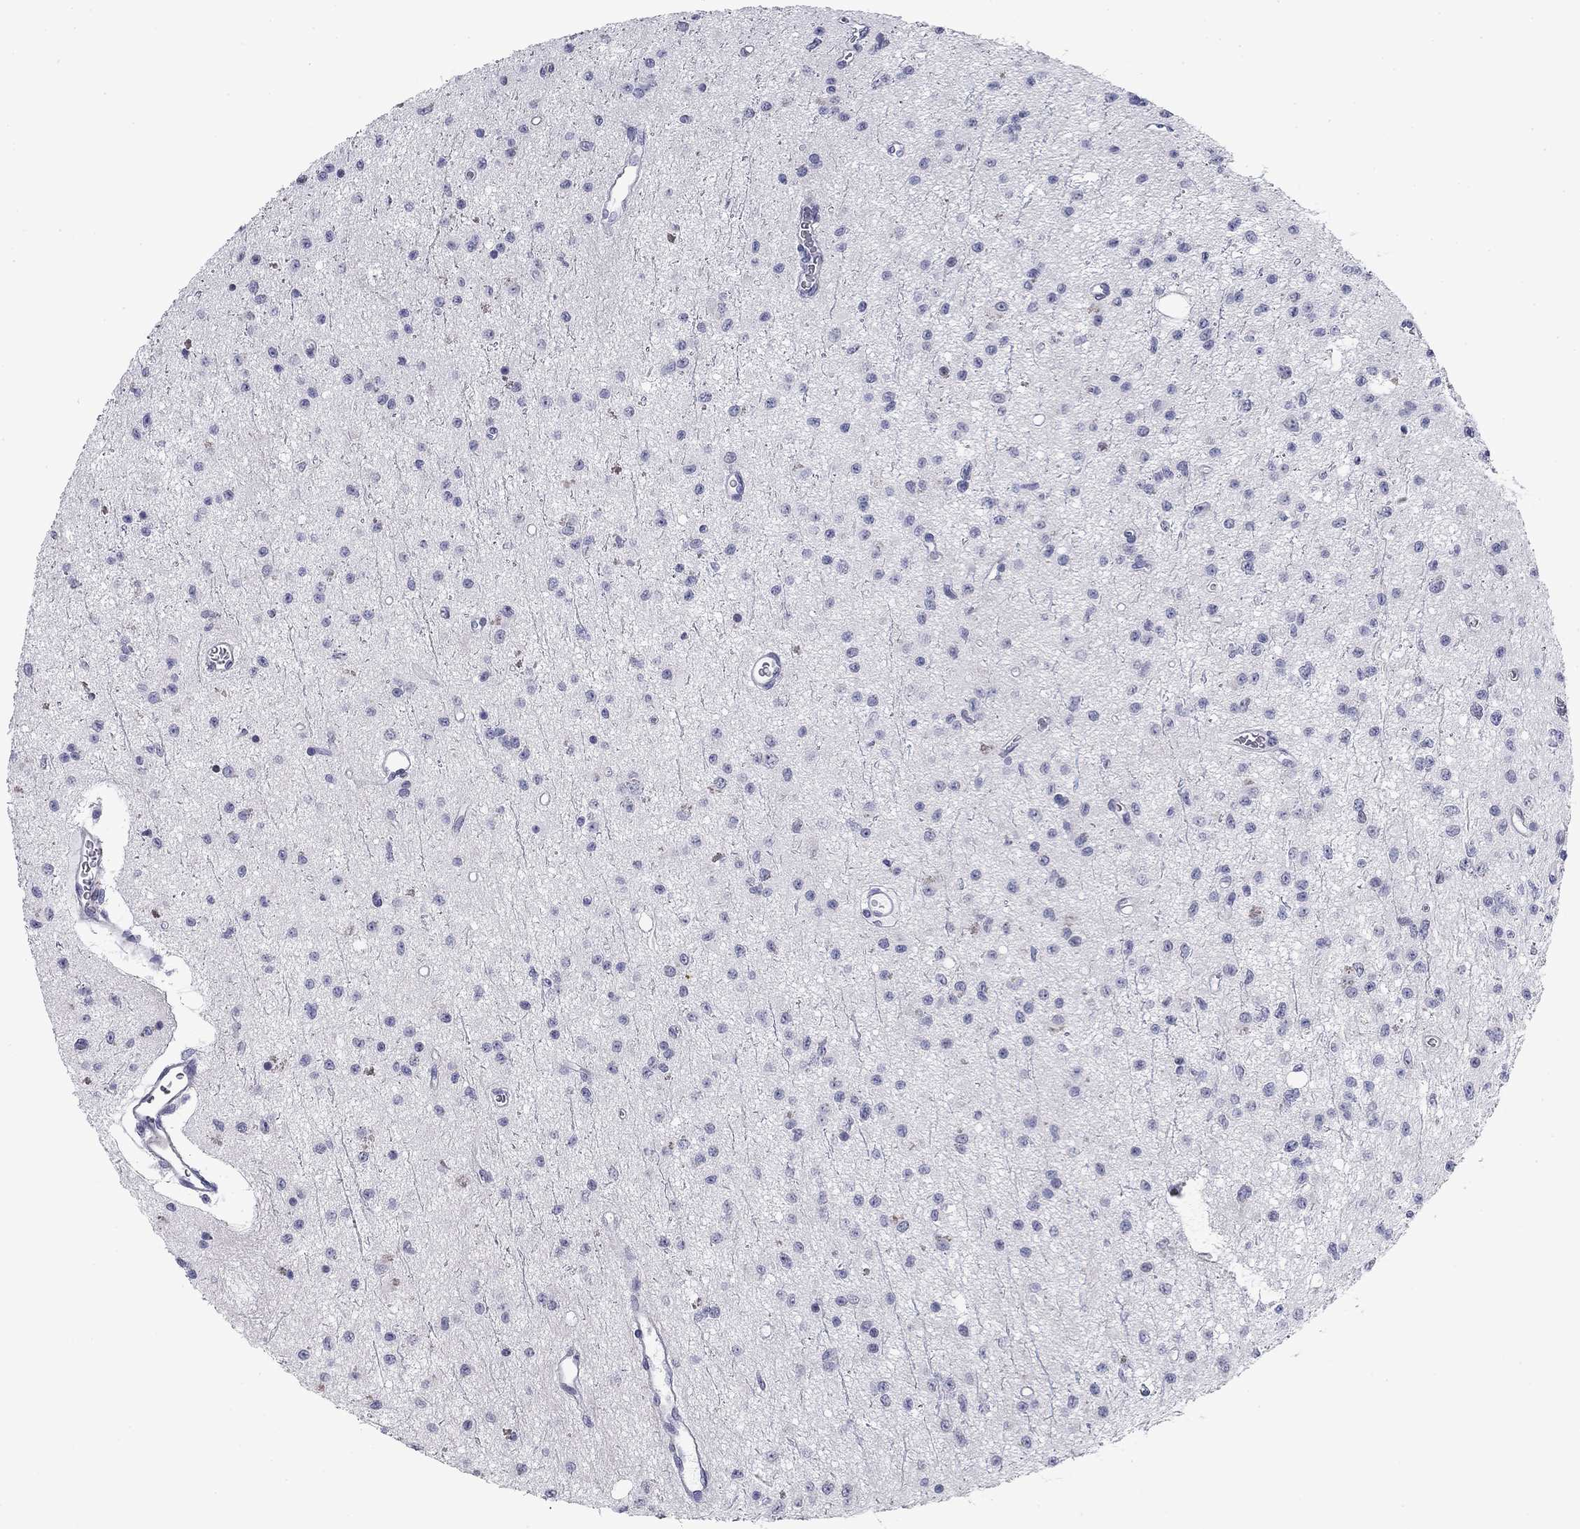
{"staining": {"intensity": "negative", "quantity": "none", "location": "none"}, "tissue": "glioma", "cell_type": "Tumor cells", "image_type": "cancer", "snomed": [{"axis": "morphology", "description": "Glioma, malignant, Low grade"}, {"axis": "topography", "description": "Brain"}], "caption": "The immunohistochemistry (IHC) image has no significant staining in tumor cells of glioma tissue.", "gene": "PRPH", "patient": {"sex": "female", "age": 45}}